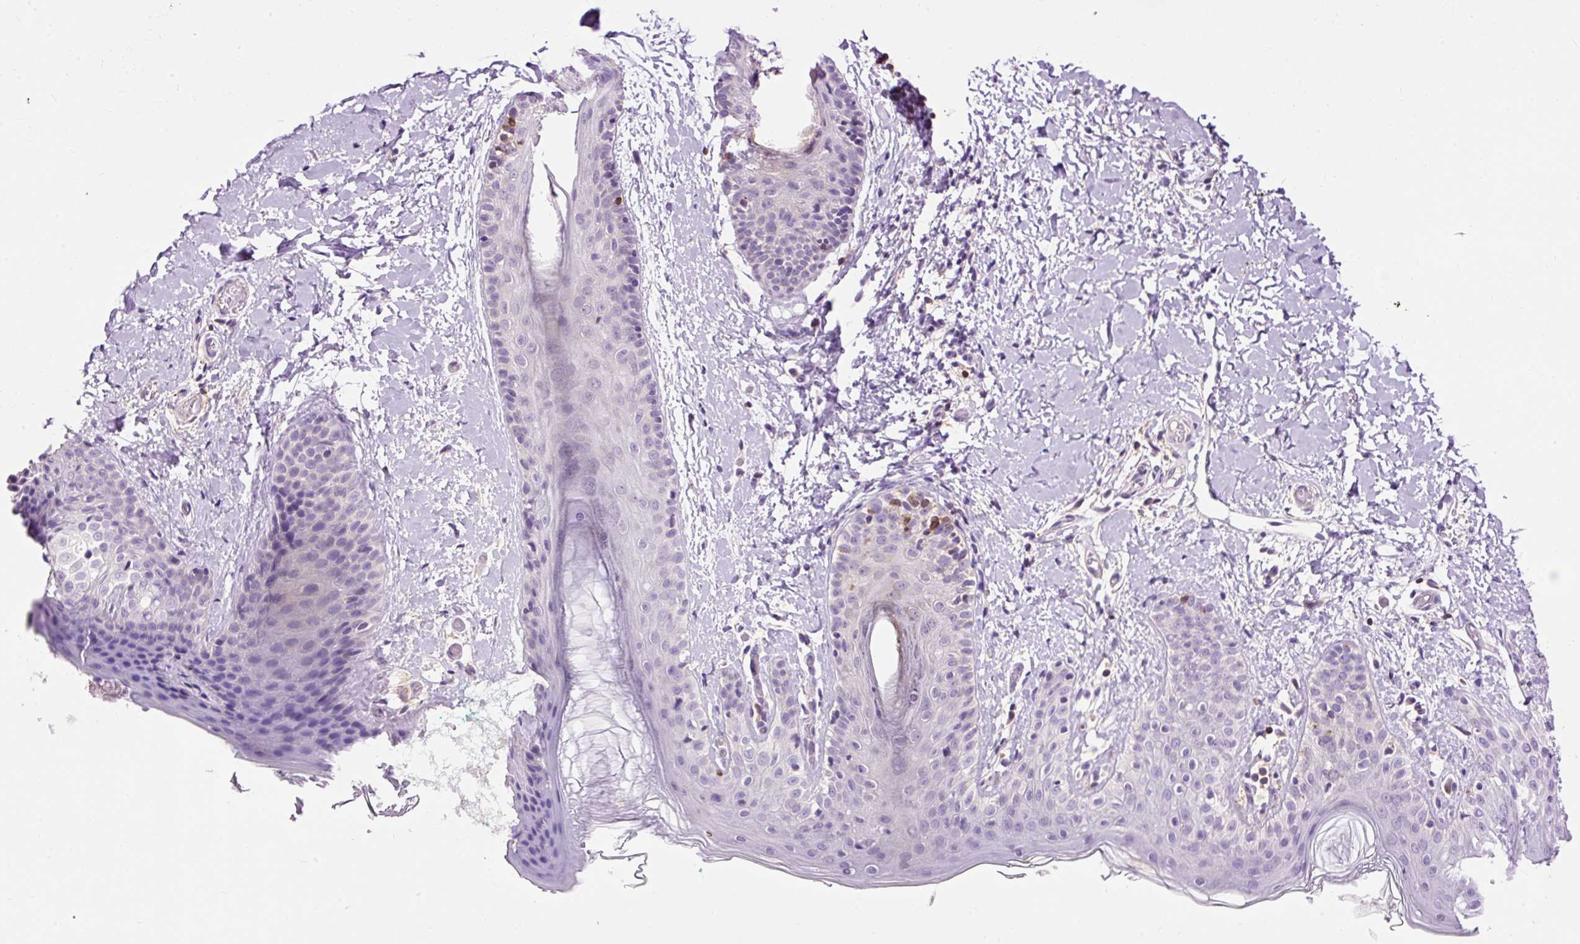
{"staining": {"intensity": "negative", "quantity": "none", "location": "none"}, "tissue": "skin", "cell_type": "Fibroblasts", "image_type": "normal", "snomed": [{"axis": "morphology", "description": "Normal tissue, NOS"}, {"axis": "topography", "description": "Skin"}], "caption": "Fibroblasts show no significant protein positivity in normal skin. (DAB immunohistochemistry with hematoxylin counter stain).", "gene": "CD83", "patient": {"sex": "male", "age": 16}}